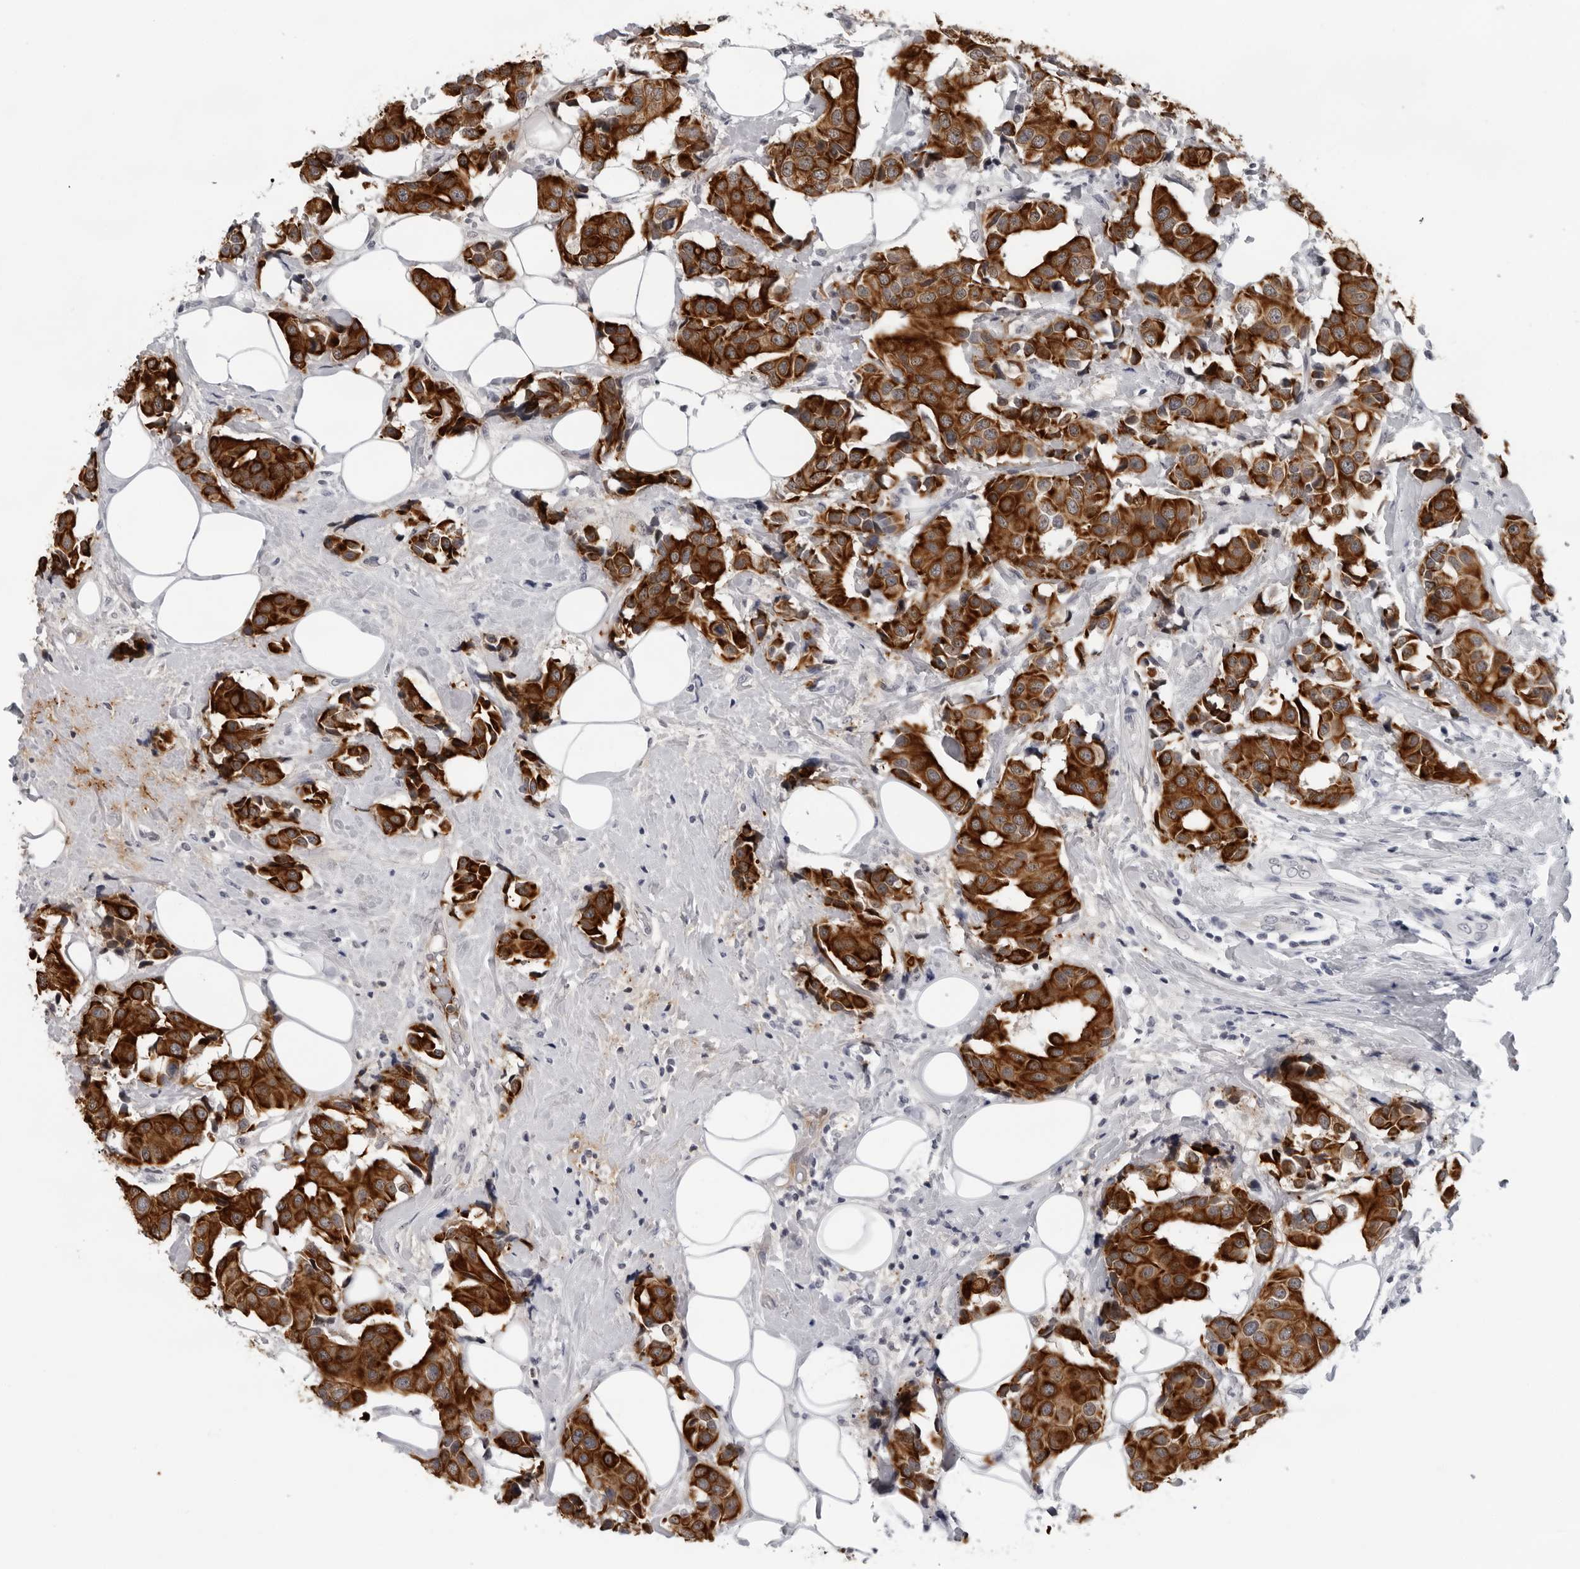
{"staining": {"intensity": "strong", "quantity": ">75%", "location": "cytoplasmic/membranous"}, "tissue": "breast cancer", "cell_type": "Tumor cells", "image_type": "cancer", "snomed": [{"axis": "morphology", "description": "Normal tissue, NOS"}, {"axis": "morphology", "description": "Duct carcinoma"}, {"axis": "topography", "description": "Breast"}], "caption": "Protein positivity by immunohistochemistry (IHC) shows strong cytoplasmic/membranous expression in approximately >75% of tumor cells in invasive ductal carcinoma (breast). The protein of interest is shown in brown color, while the nuclei are stained blue.", "gene": "CCDC28B", "patient": {"sex": "female", "age": 39}}